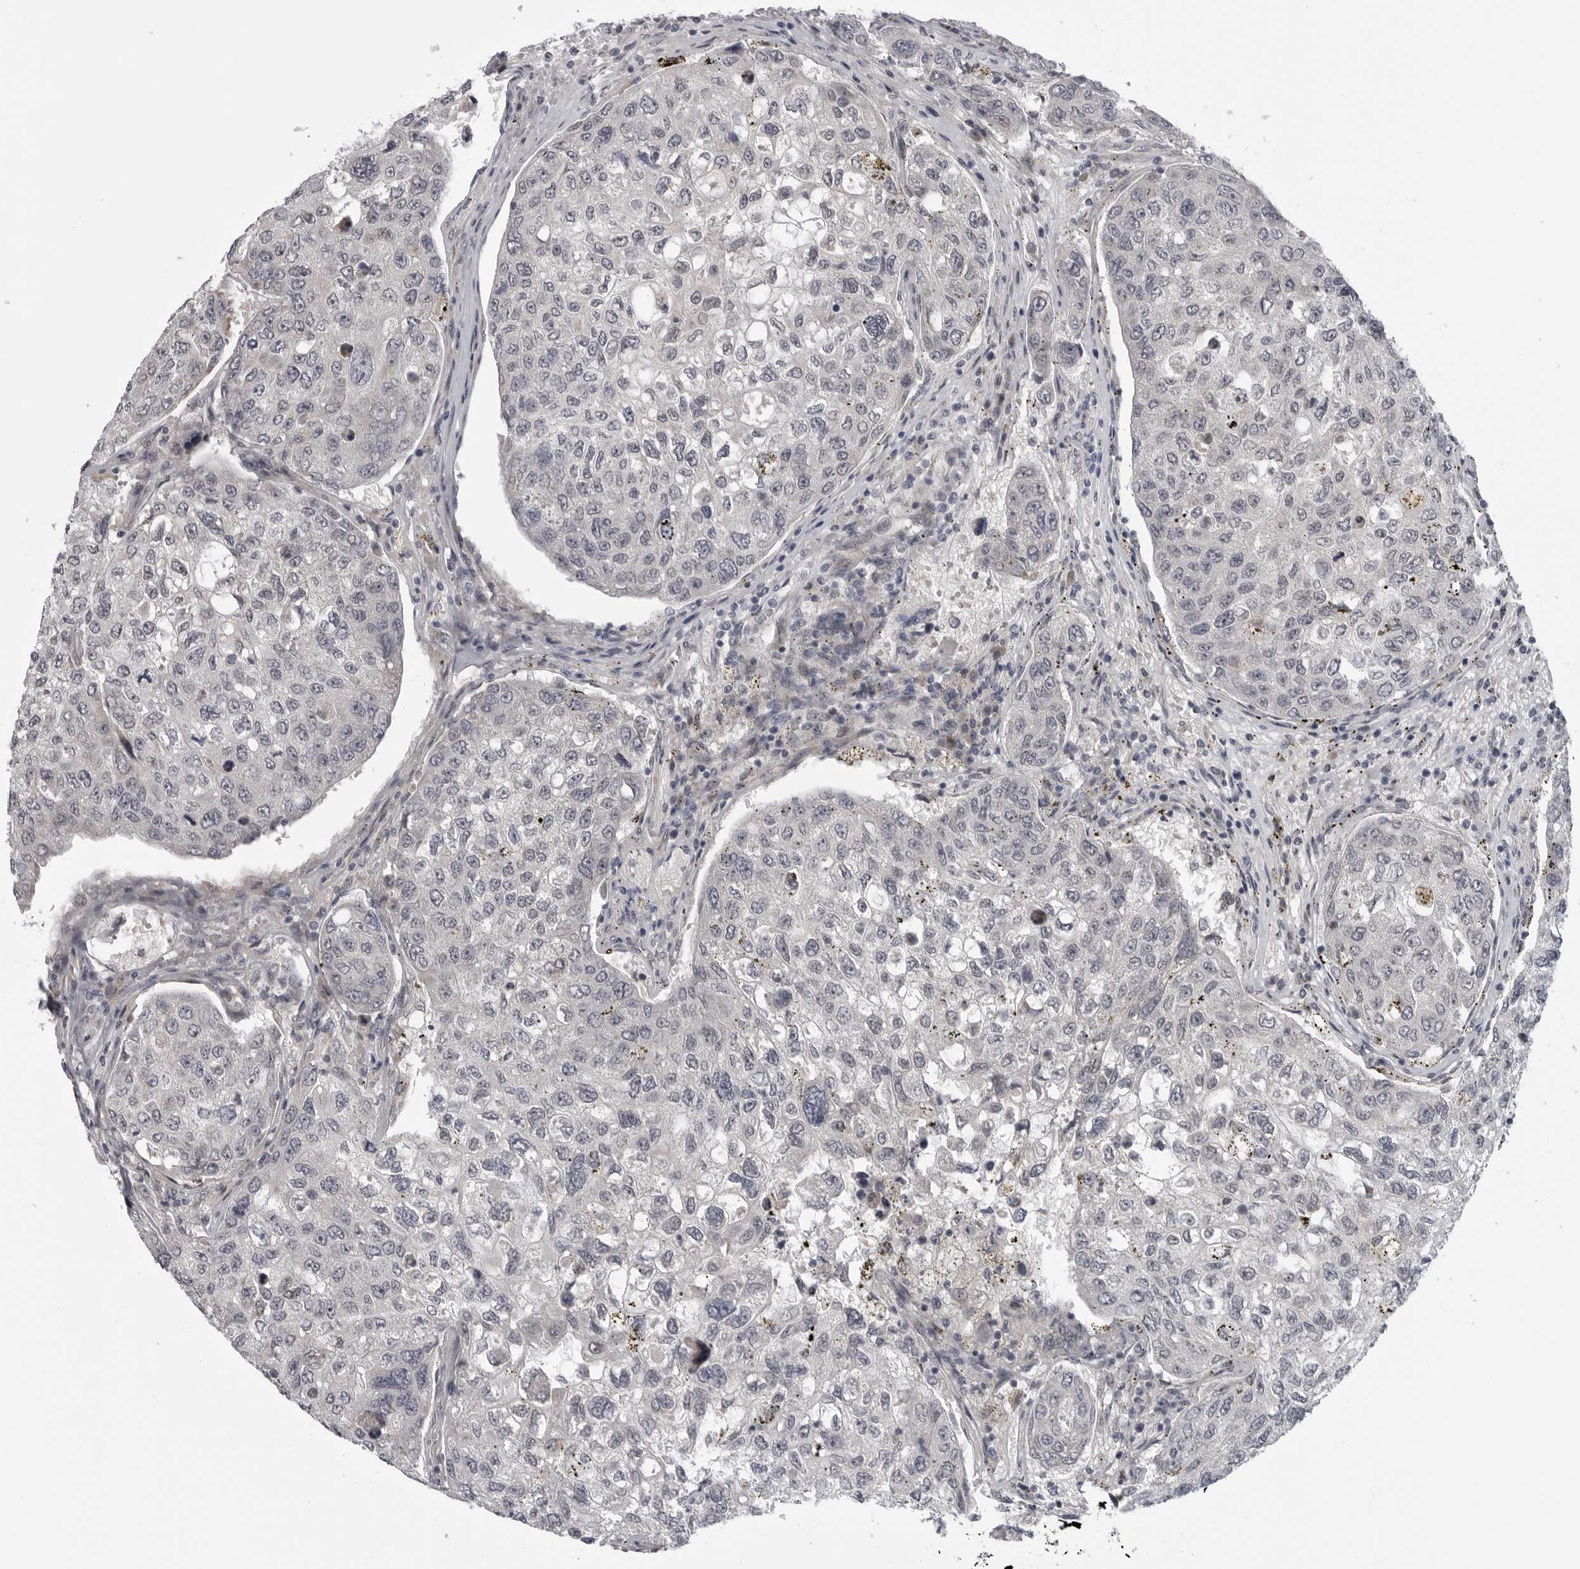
{"staining": {"intensity": "negative", "quantity": "none", "location": "none"}, "tissue": "urothelial cancer", "cell_type": "Tumor cells", "image_type": "cancer", "snomed": [{"axis": "morphology", "description": "Urothelial carcinoma, High grade"}, {"axis": "topography", "description": "Lymph node"}, {"axis": "topography", "description": "Urinary bladder"}], "caption": "Tumor cells show no significant staining in urothelial cancer.", "gene": "LRRC45", "patient": {"sex": "male", "age": 51}}